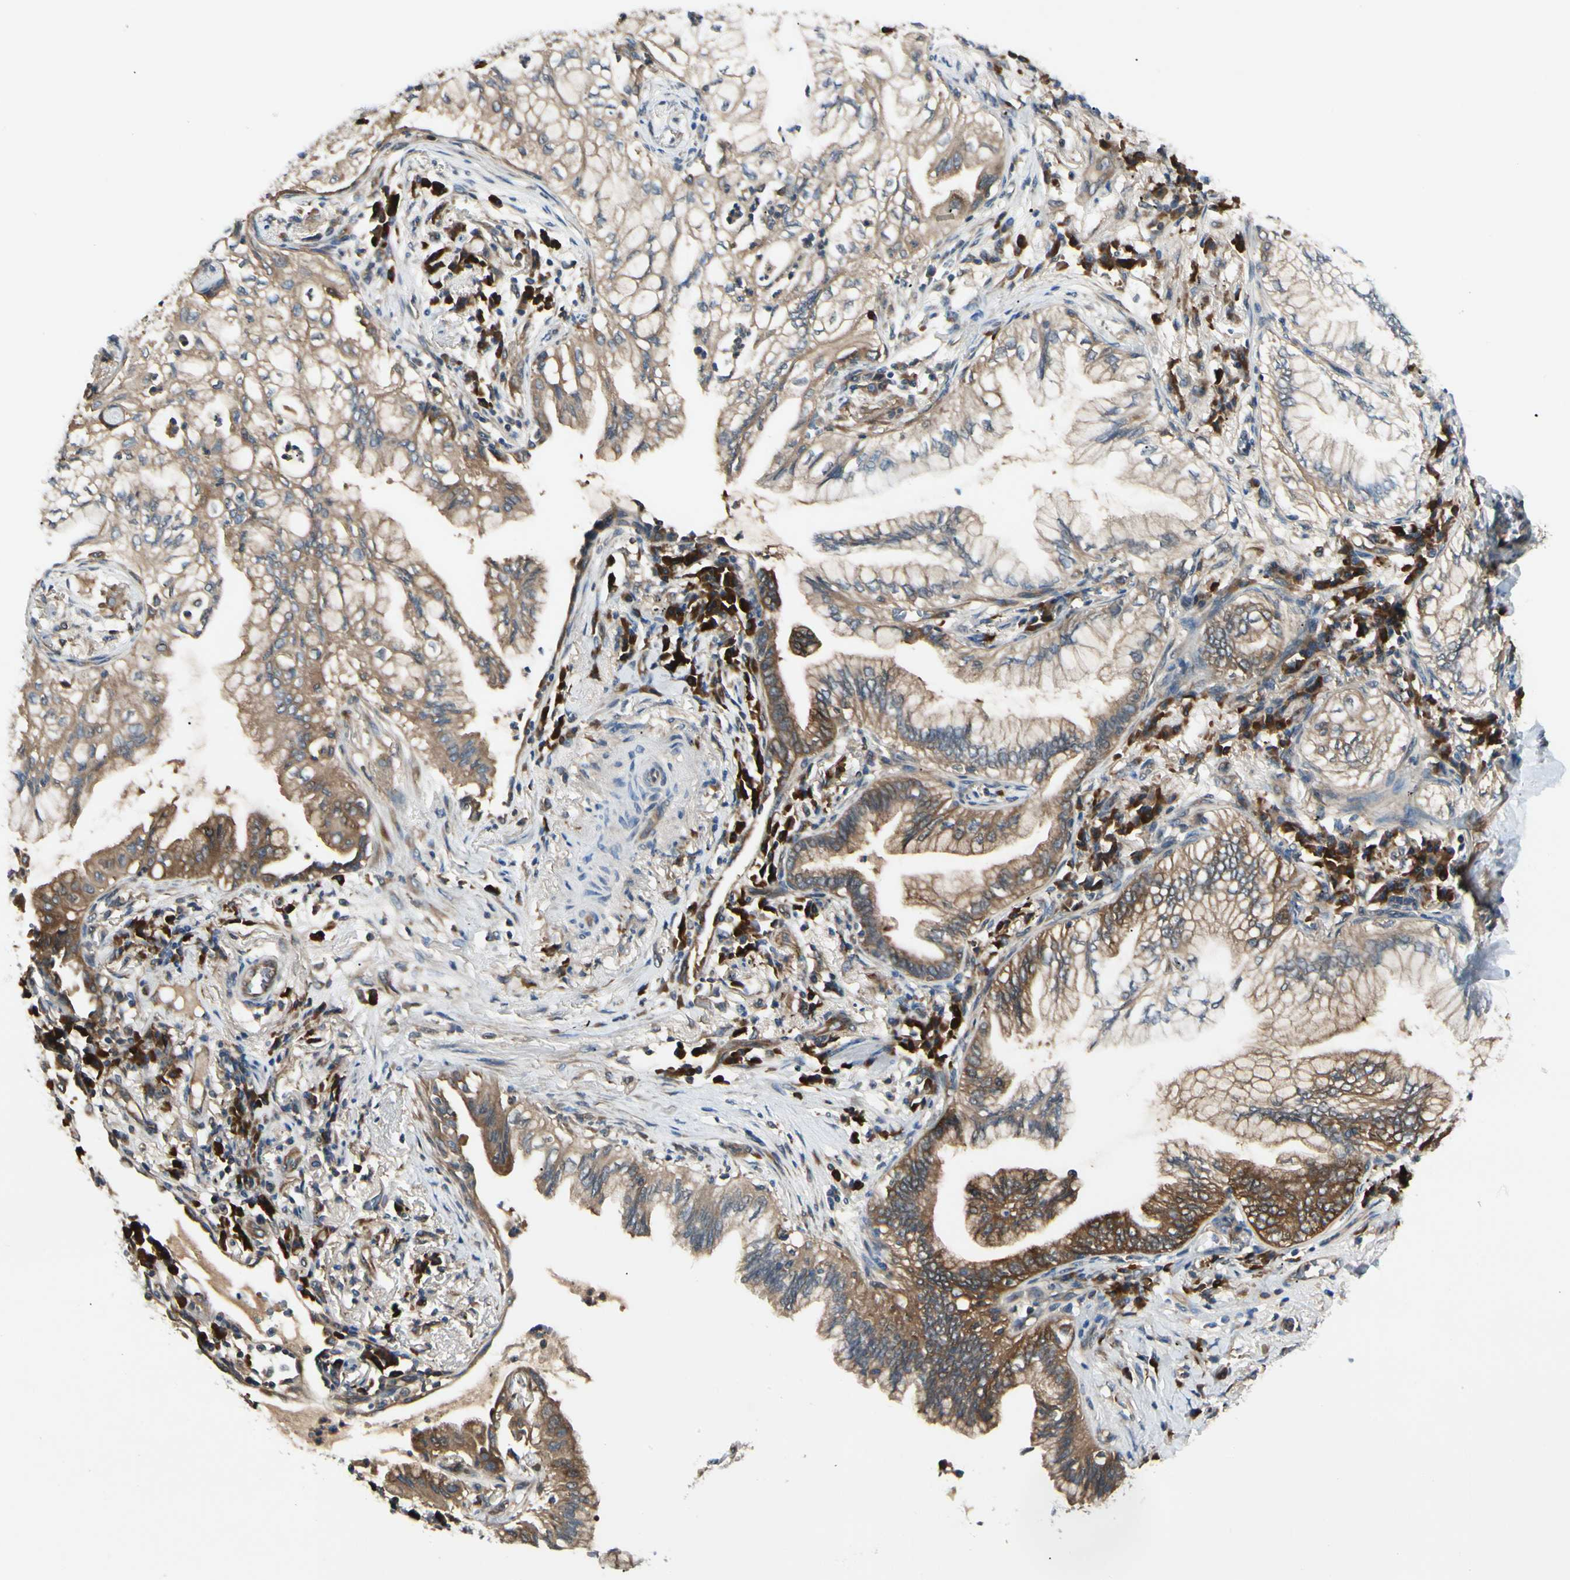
{"staining": {"intensity": "strong", "quantity": ">75%", "location": "cytoplasmic/membranous"}, "tissue": "lung cancer", "cell_type": "Tumor cells", "image_type": "cancer", "snomed": [{"axis": "morphology", "description": "Adenocarcinoma, NOS"}, {"axis": "topography", "description": "Lung"}], "caption": "Approximately >75% of tumor cells in human lung cancer (adenocarcinoma) demonstrate strong cytoplasmic/membranous protein expression as visualized by brown immunohistochemical staining.", "gene": "NME1-NME2", "patient": {"sex": "female", "age": 70}}